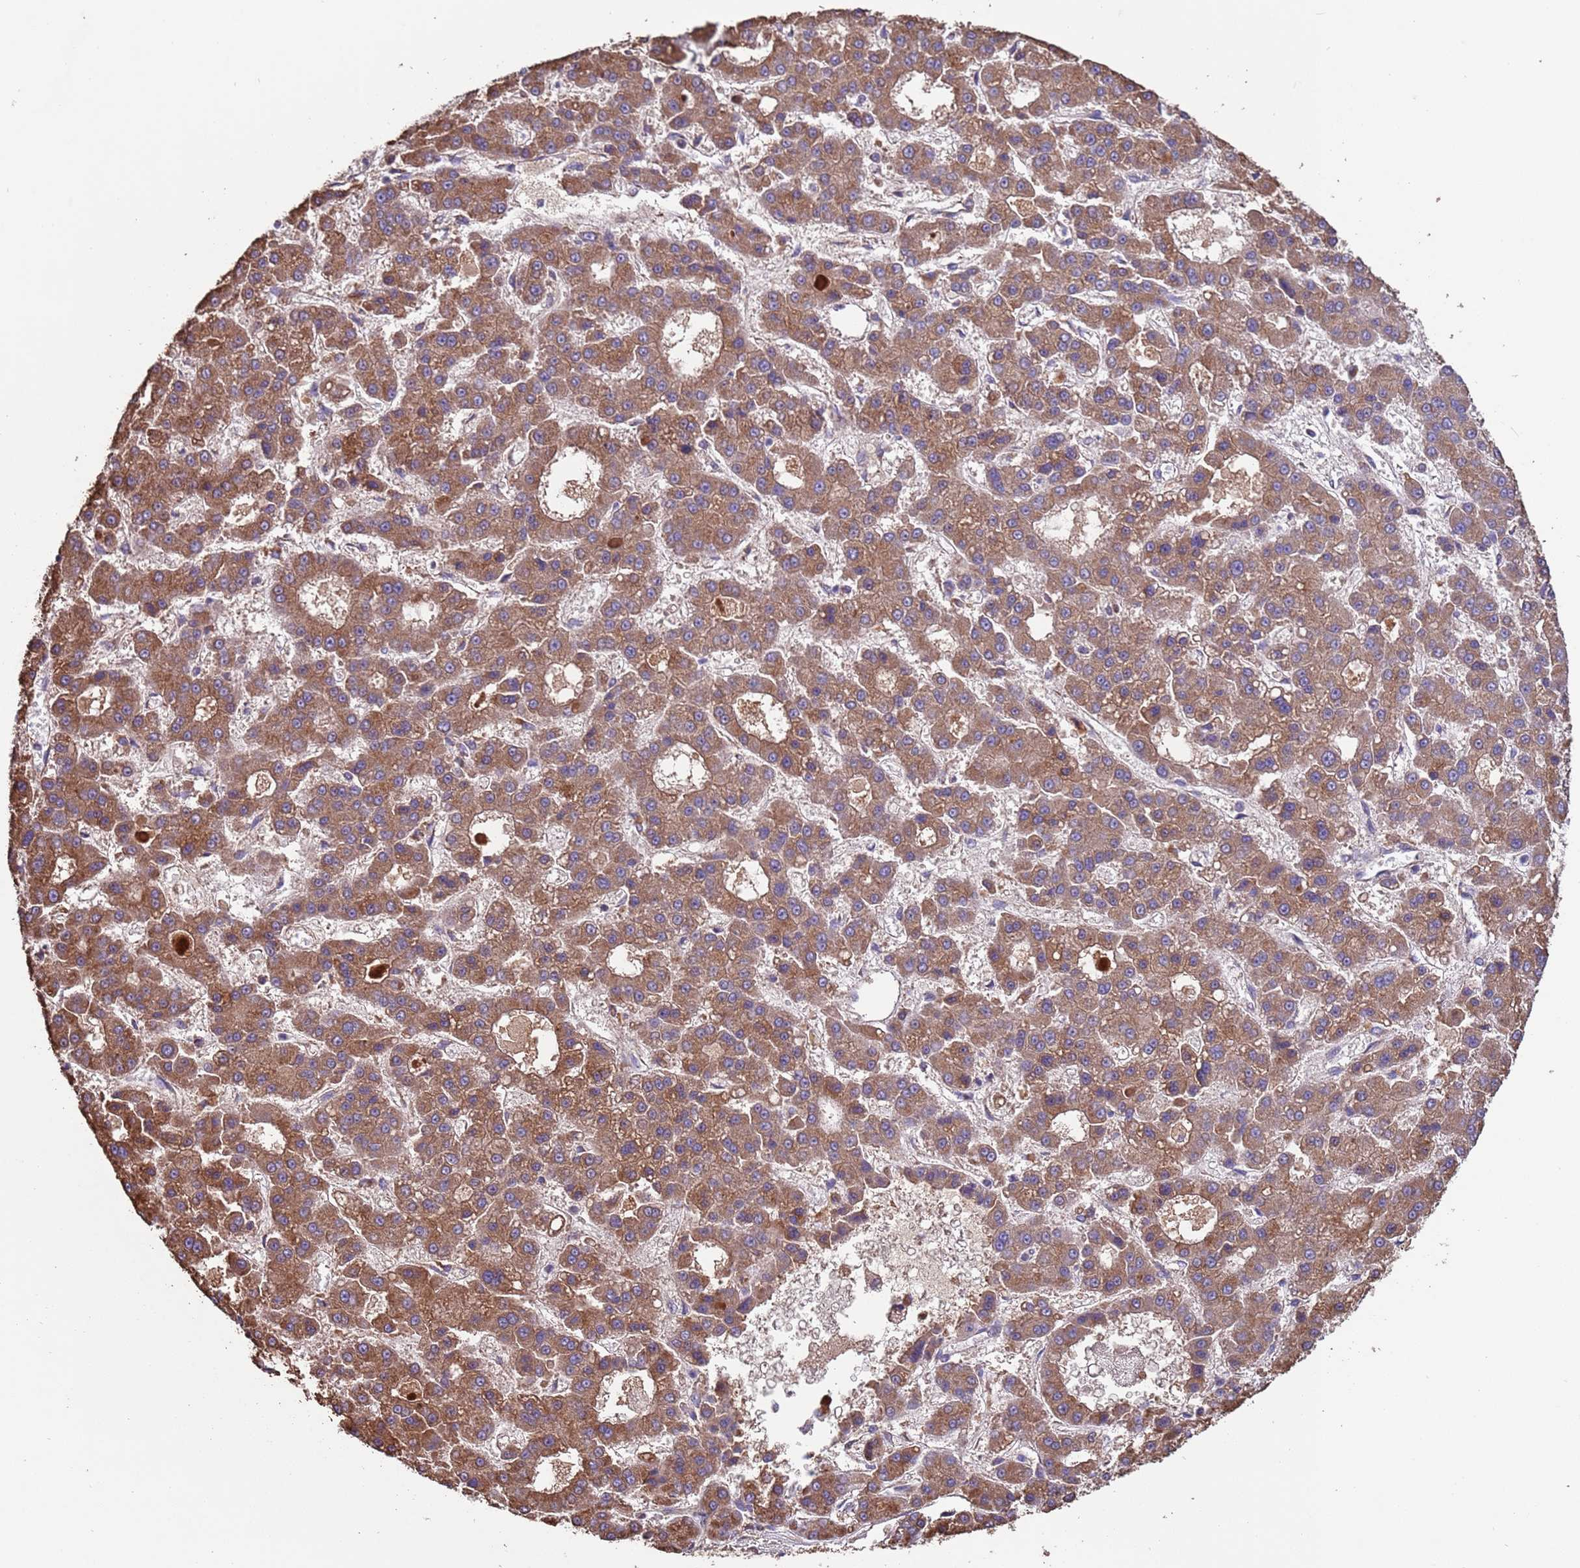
{"staining": {"intensity": "moderate", "quantity": ">75%", "location": "cytoplasmic/membranous"}, "tissue": "liver cancer", "cell_type": "Tumor cells", "image_type": "cancer", "snomed": [{"axis": "morphology", "description": "Carcinoma, Hepatocellular, NOS"}, {"axis": "topography", "description": "Liver"}], "caption": "Immunohistochemistry (IHC) (DAB (3,3'-diaminobenzidine)) staining of liver cancer demonstrates moderate cytoplasmic/membranous protein staining in about >75% of tumor cells. (brown staining indicates protein expression, while blue staining denotes nuclei).", "gene": "EEF1AKMT1", "patient": {"sex": "male", "age": 70}}